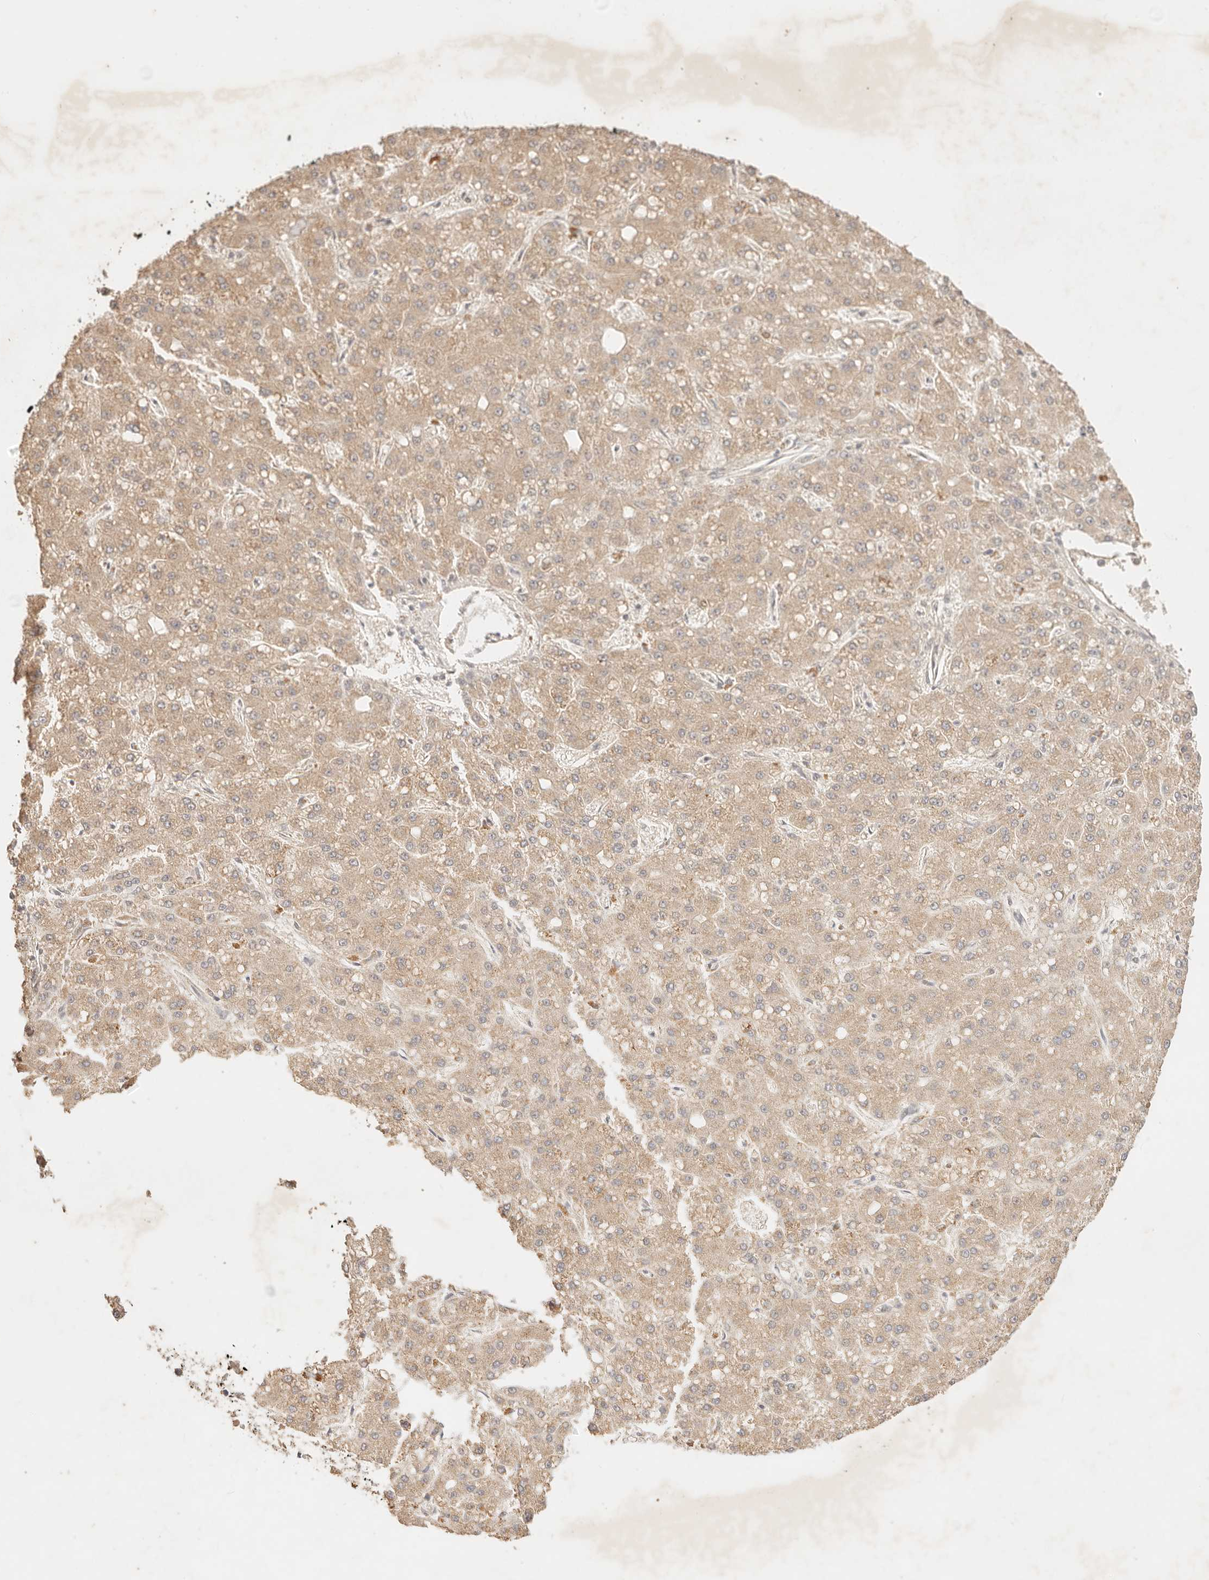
{"staining": {"intensity": "weak", "quantity": ">75%", "location": "cytoplasmic/membranous"}, "tissue": "liver cancer", "cell_type": "Tumor cells", "image_type": "cancer", "snomed": [{"axis": "morphology", "description": "Carcinoma, Hepatocellular, NOS"}, {"axis": "topography", "description": "Liver"}], "caption": "Liver hepatocellular carcinoma stained with DAB (3,3'-diaminobenzidine) immunohistochemistry shows low levels of weak cytoplasmic/membranous positivity in about >75% of tumor cells.", "gene": "TRIM11", "patient": {"sex": "male", "age": 67}}